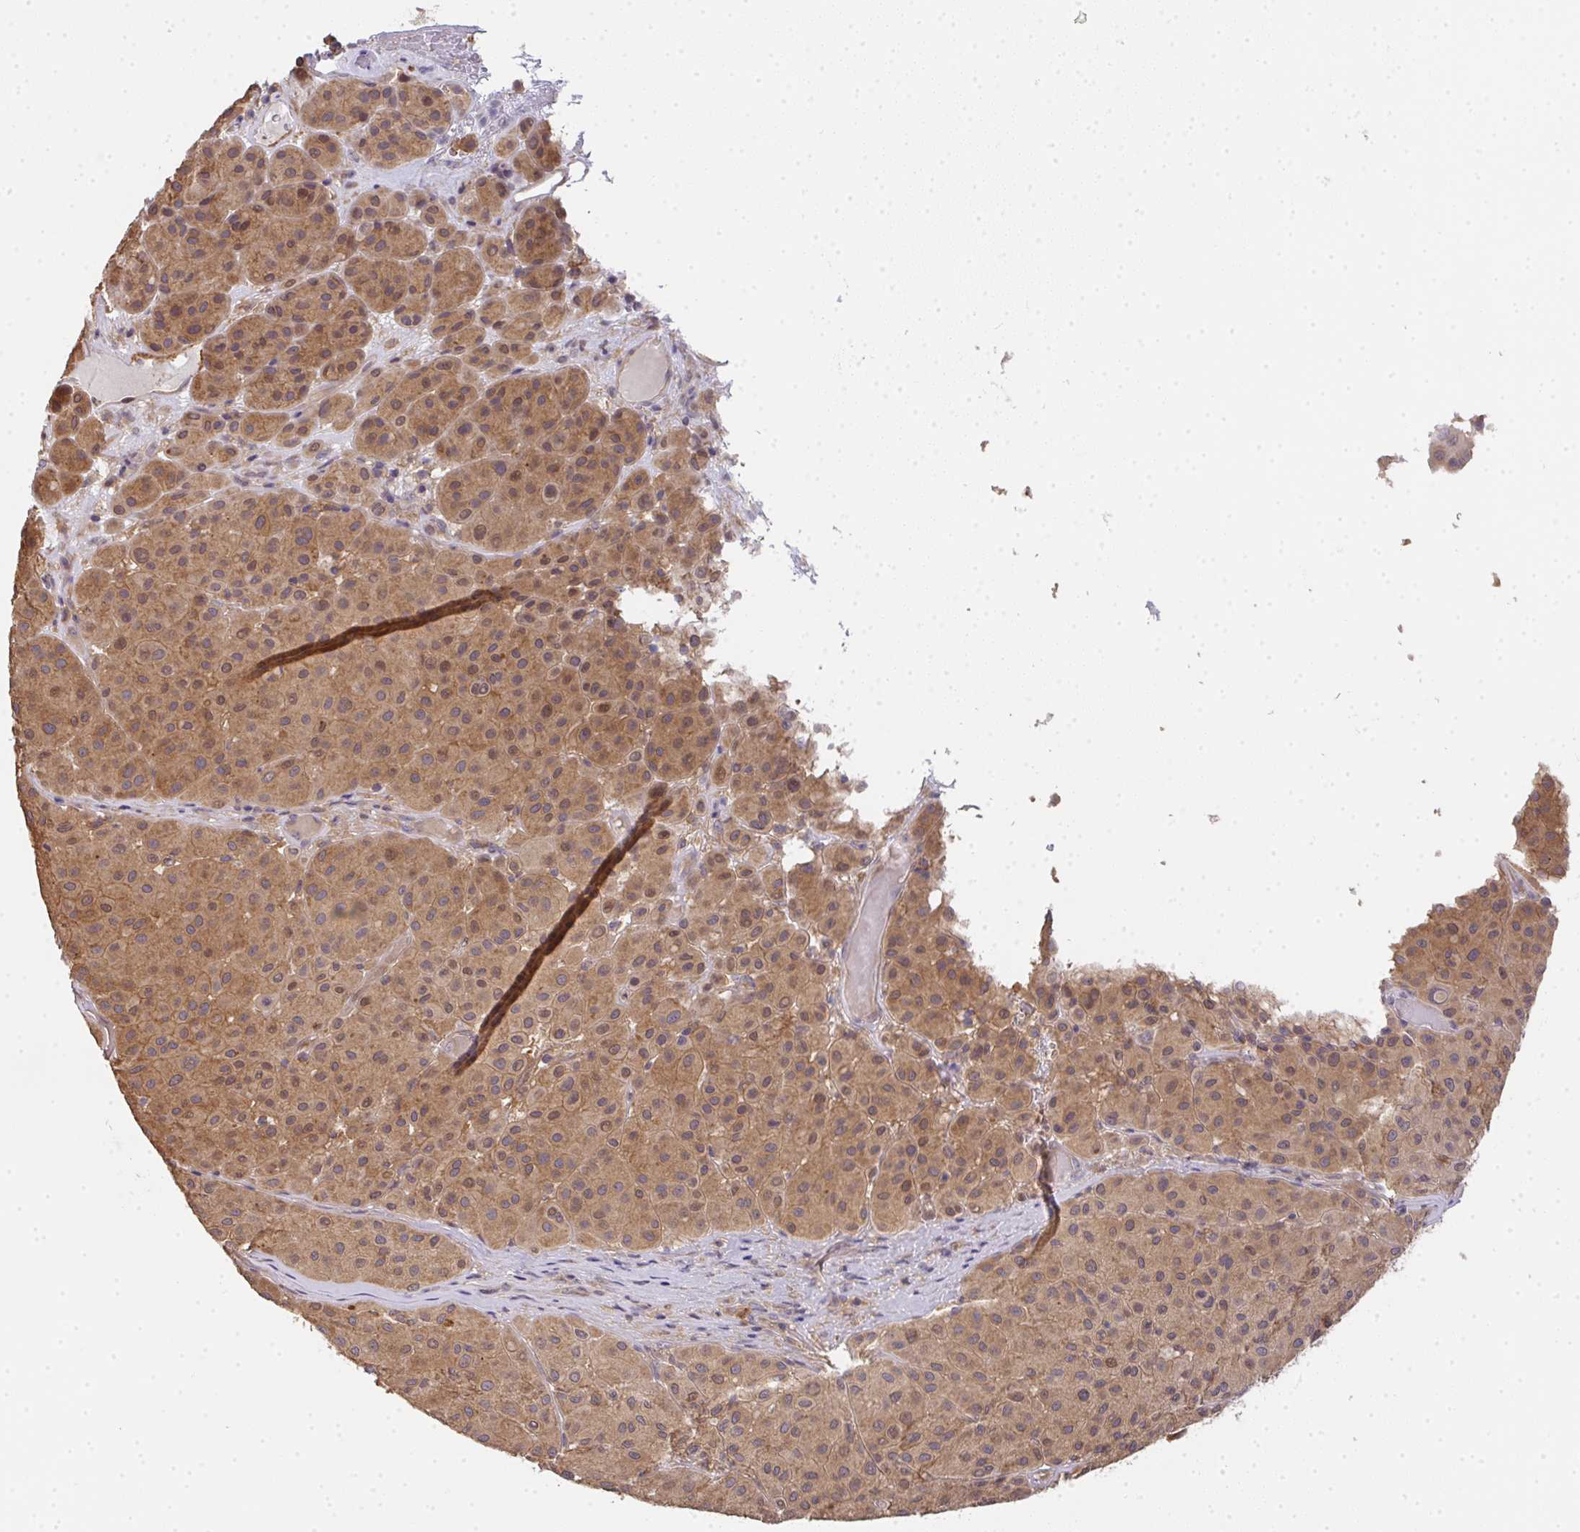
{"staining": {"intensity": "moderate", "quantity": "25%-75%", "location": "cytoplasmic/membranous,nuclear"}, "tissue": "melanoma", "cell_type": "Tumor cells", "image_type": "cancer", "snomed": [{"axis": "morphology", "description": "Malignant melanoma, Metastatic site"}, {"axis": "topography", "description": "Smooth muscle"}], "caption": "An image of malignant melanoma (metastatic site) stained for a protein demonstrates moderate cytoplasmic/membranous and nuclear brown staining in tumor cells. (Stains: DAB (3,3'-diaminobenzidine) in brown, nuclei in blue, Microscopy: brightfield microscopy at high magnification).", "gene": "EEF1AKMT1", "patient": {"sex": "male", "age": 41}}